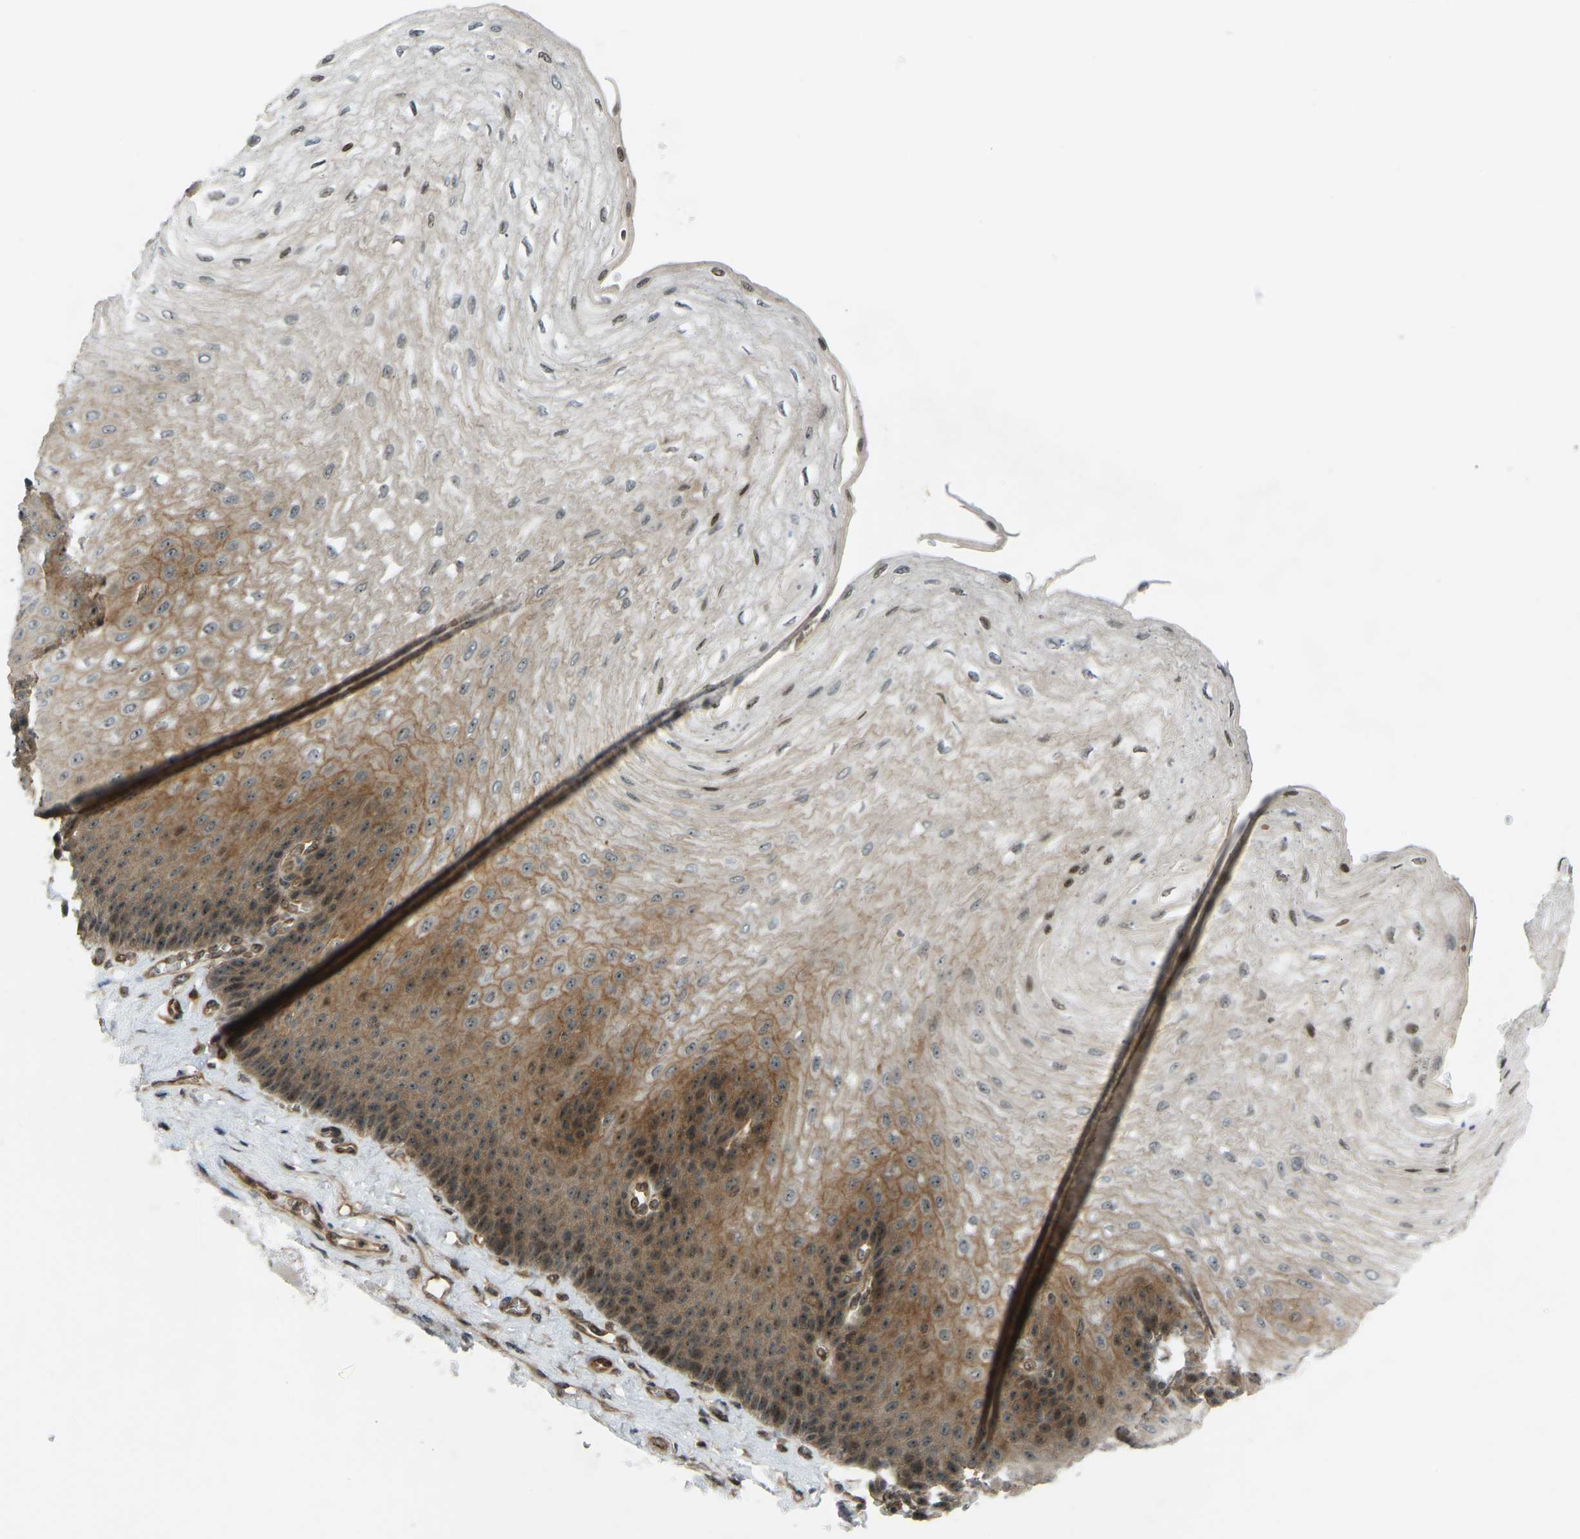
{"staining": {"intensity": "moderate", "quantity": ">75%", "location": "cytoplasmic/membranous,nuclear"}, "tissue": "esophagus", "cell_type": "Squamous epithelial cells", "image_type": "normal", "snomed": [{"axis": "morphology", "description": "Normal tissue, NOS"}, {"axis": "topography", "description": "Esophagus"}], "caption": "Immunohistochemical staining of unremarkable human esophagus demonstrates medium levels of moderate cytoplasmic/membranous,nuclear positivity in about >75% of squamous epithelial cells. (DAB IHC, brown staining for protein, blue staining for nuclei).", "gene": "SVOPL", "patient": {"sex": "female", "age": 72}}